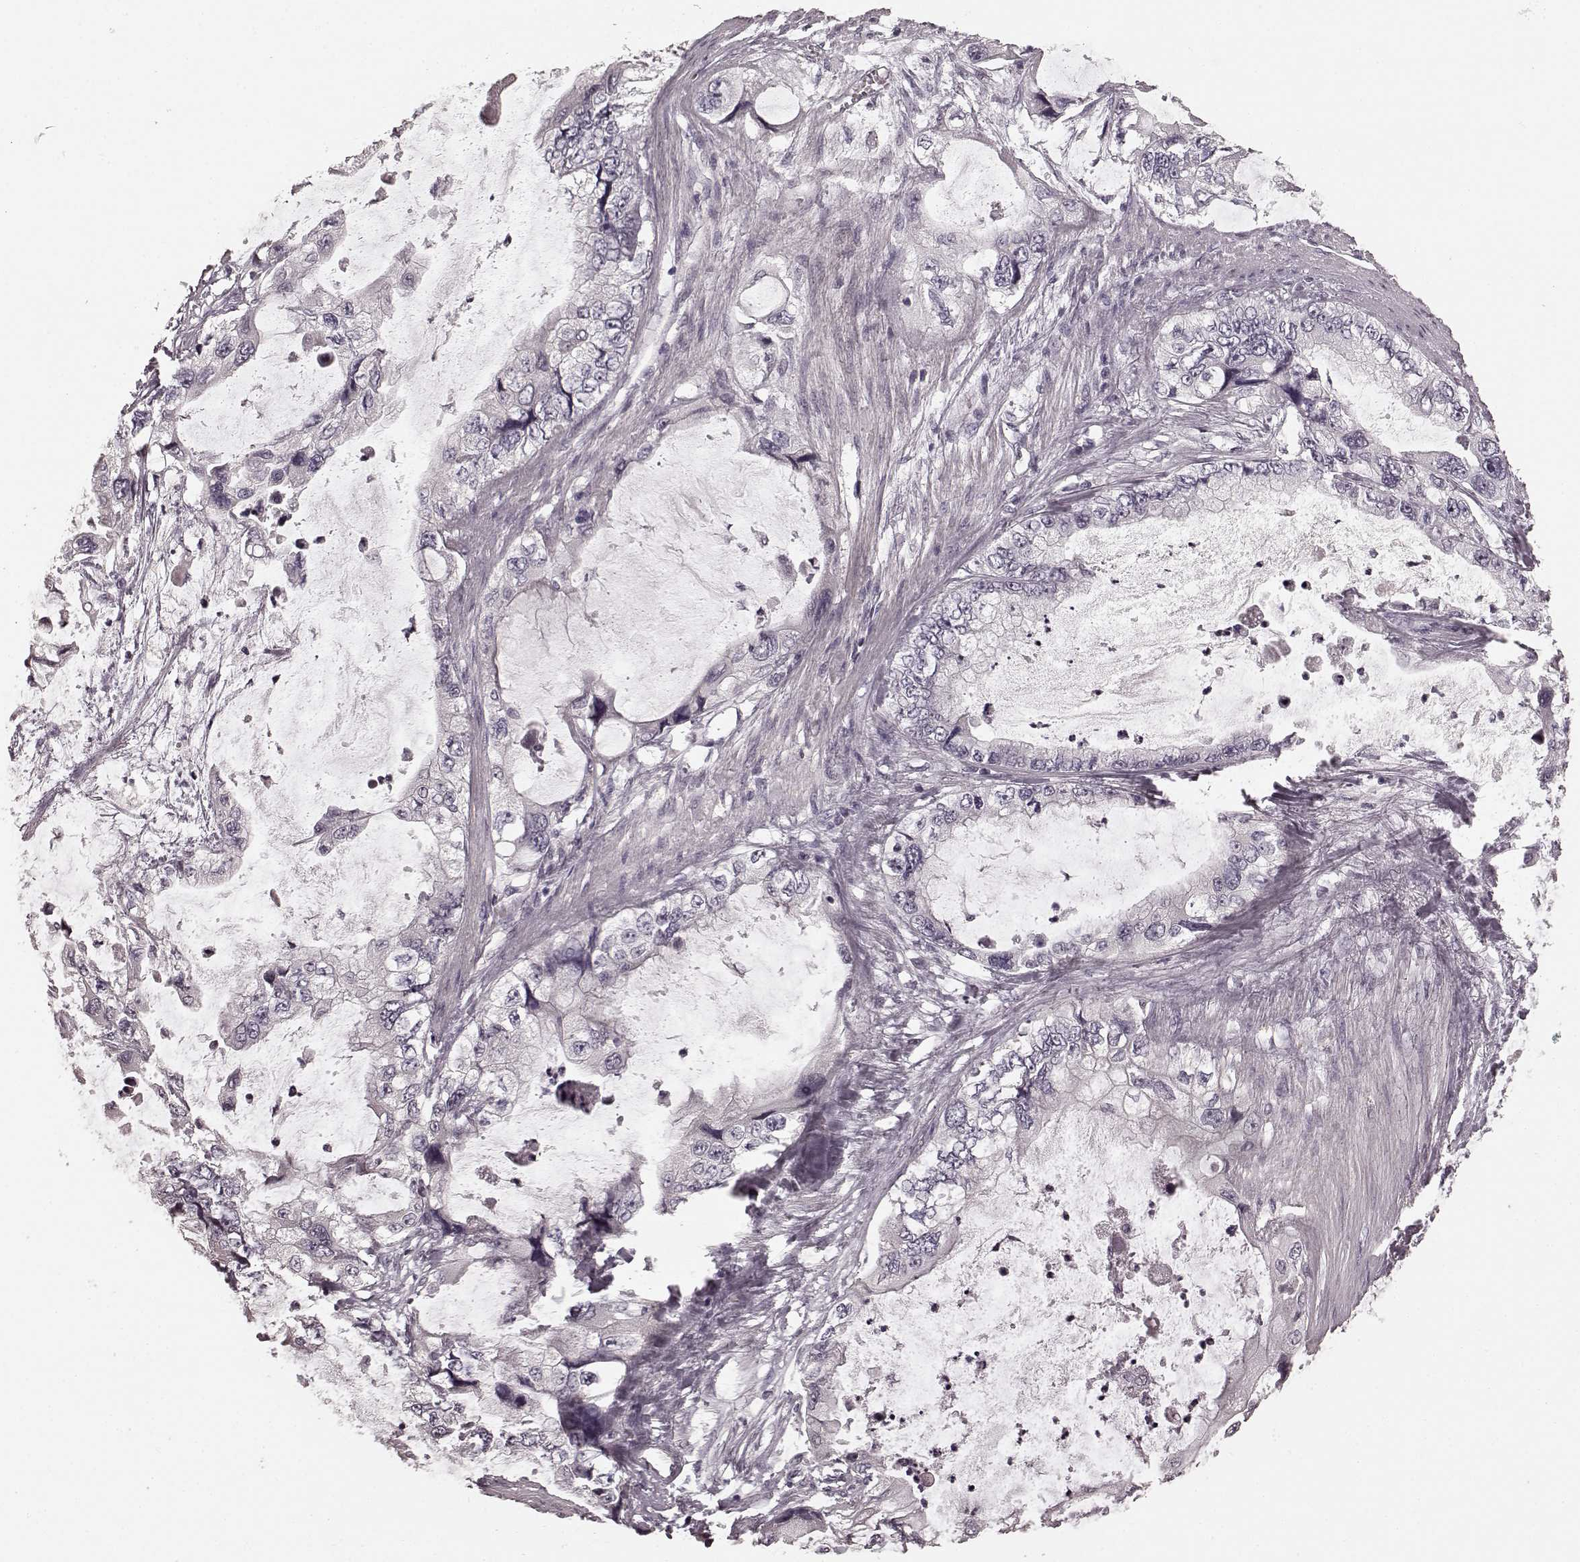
{"staining": {"intensity": "negative", "quantity": "none", "location": "none"}, "tissue": "stomach cancer", "cell_type": "Tumor cells", "image_type": "cancer", "snomed": [{"axis": "morphology", "description": "Adenocarcinoma, NOS"}, {"axis": "topography", "description": "Pancreas"}, {"axis": "topography", "description": "Stomach, upper"}, {"axis": "topography", "description": "Stomach"}], "caption": "Adenocarcinoma (stomach) was stained to show a protein in brown. There is no significant expression in tumor cells.", "gene": "PRKCE", "patient": {"sex": "male", "age": 77}}